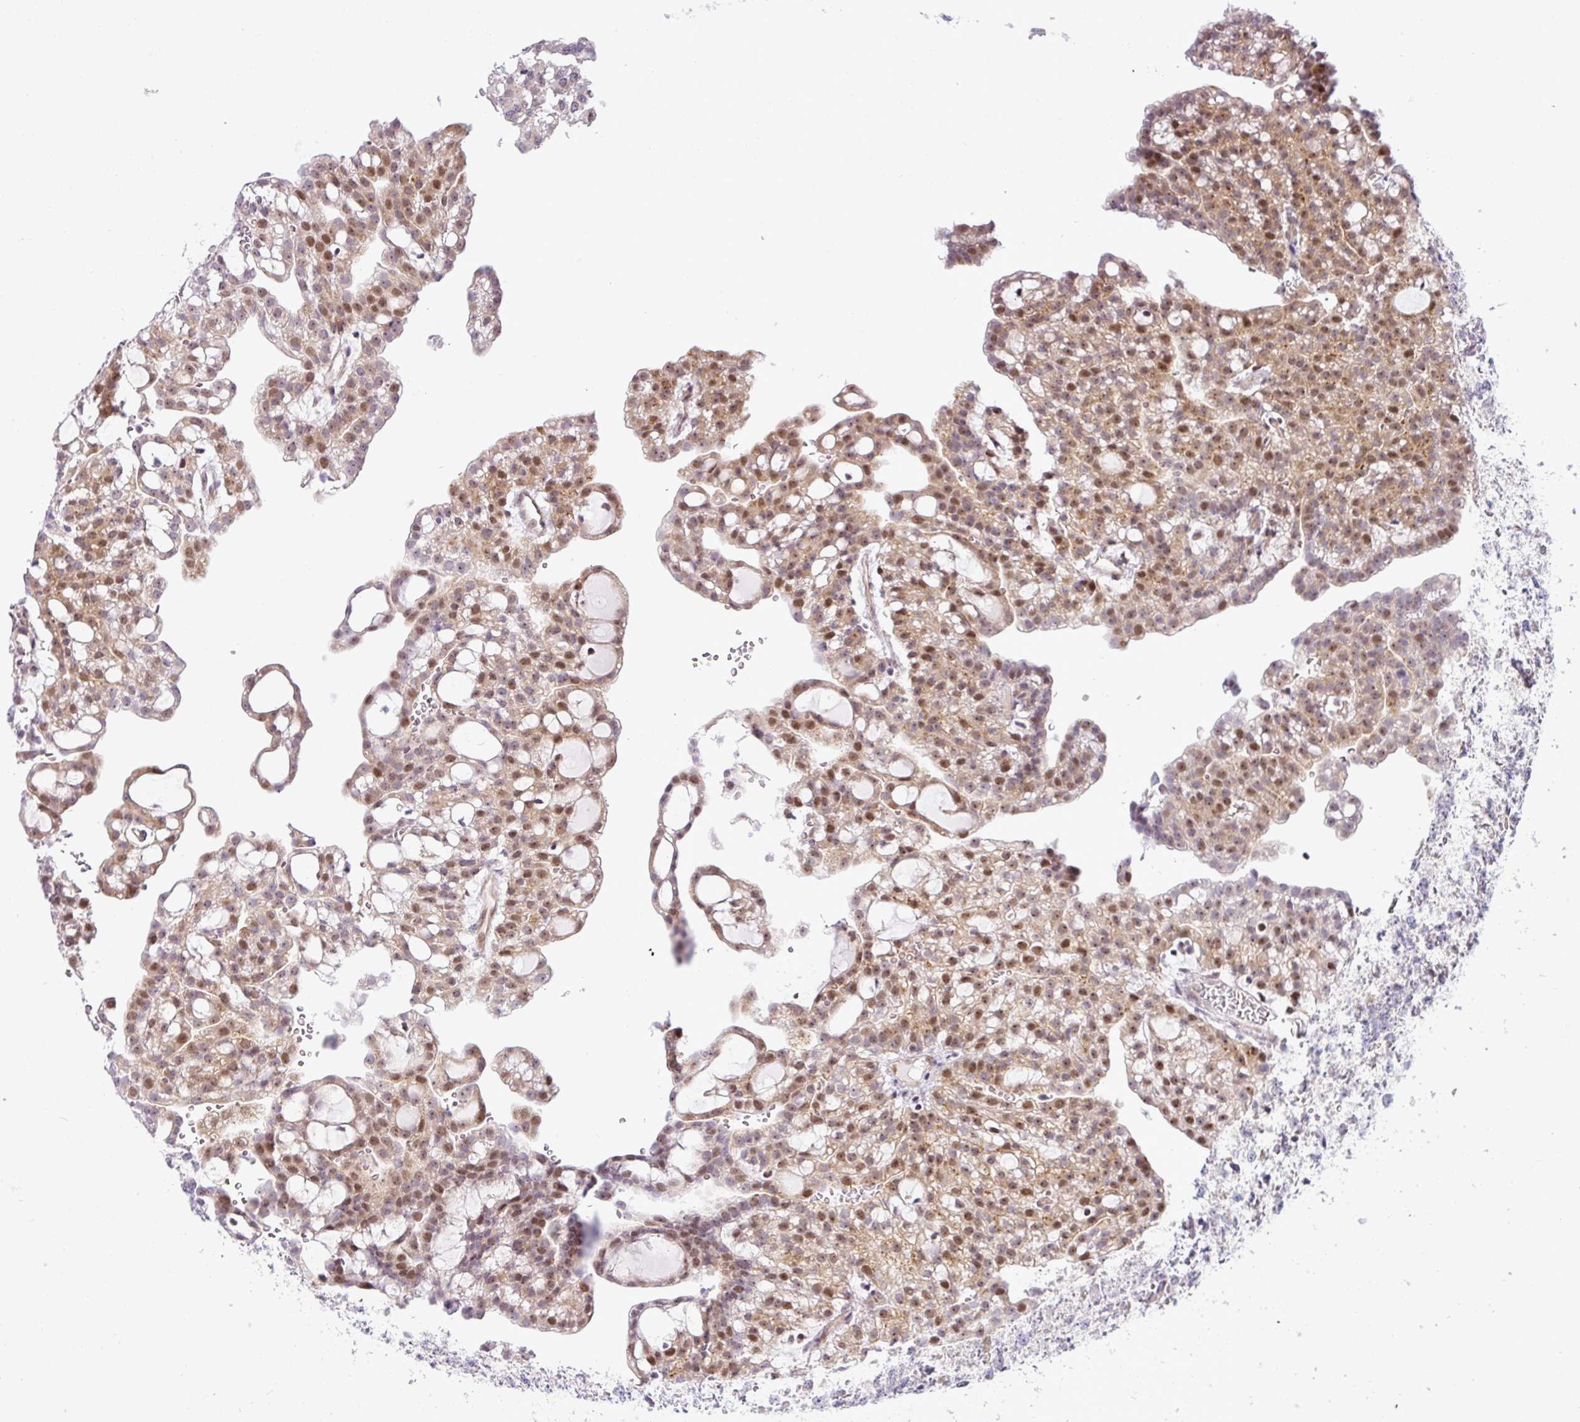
{"staining": {"intensity": "moderate", "quantity": ">75%", "location": "cytoplasmic/membranous,nuclear"}, "tissue": "renal cancer", "cell_type": "Tumor cells", "image_type": "cancer", "snomed": [{"axis": "morphology", "description": "Adenocarcinoma, NOS"}, {"axis": "topography", "description": "Kidney"}], "caption": "The image displays staining of renal cancer, revealing moderate cytoplasmic/membranous and nuclear protein expression (brown color) within tumor cells.", "gene": "NDUFB2", "patient": {"sex": "male", "age": 63}}